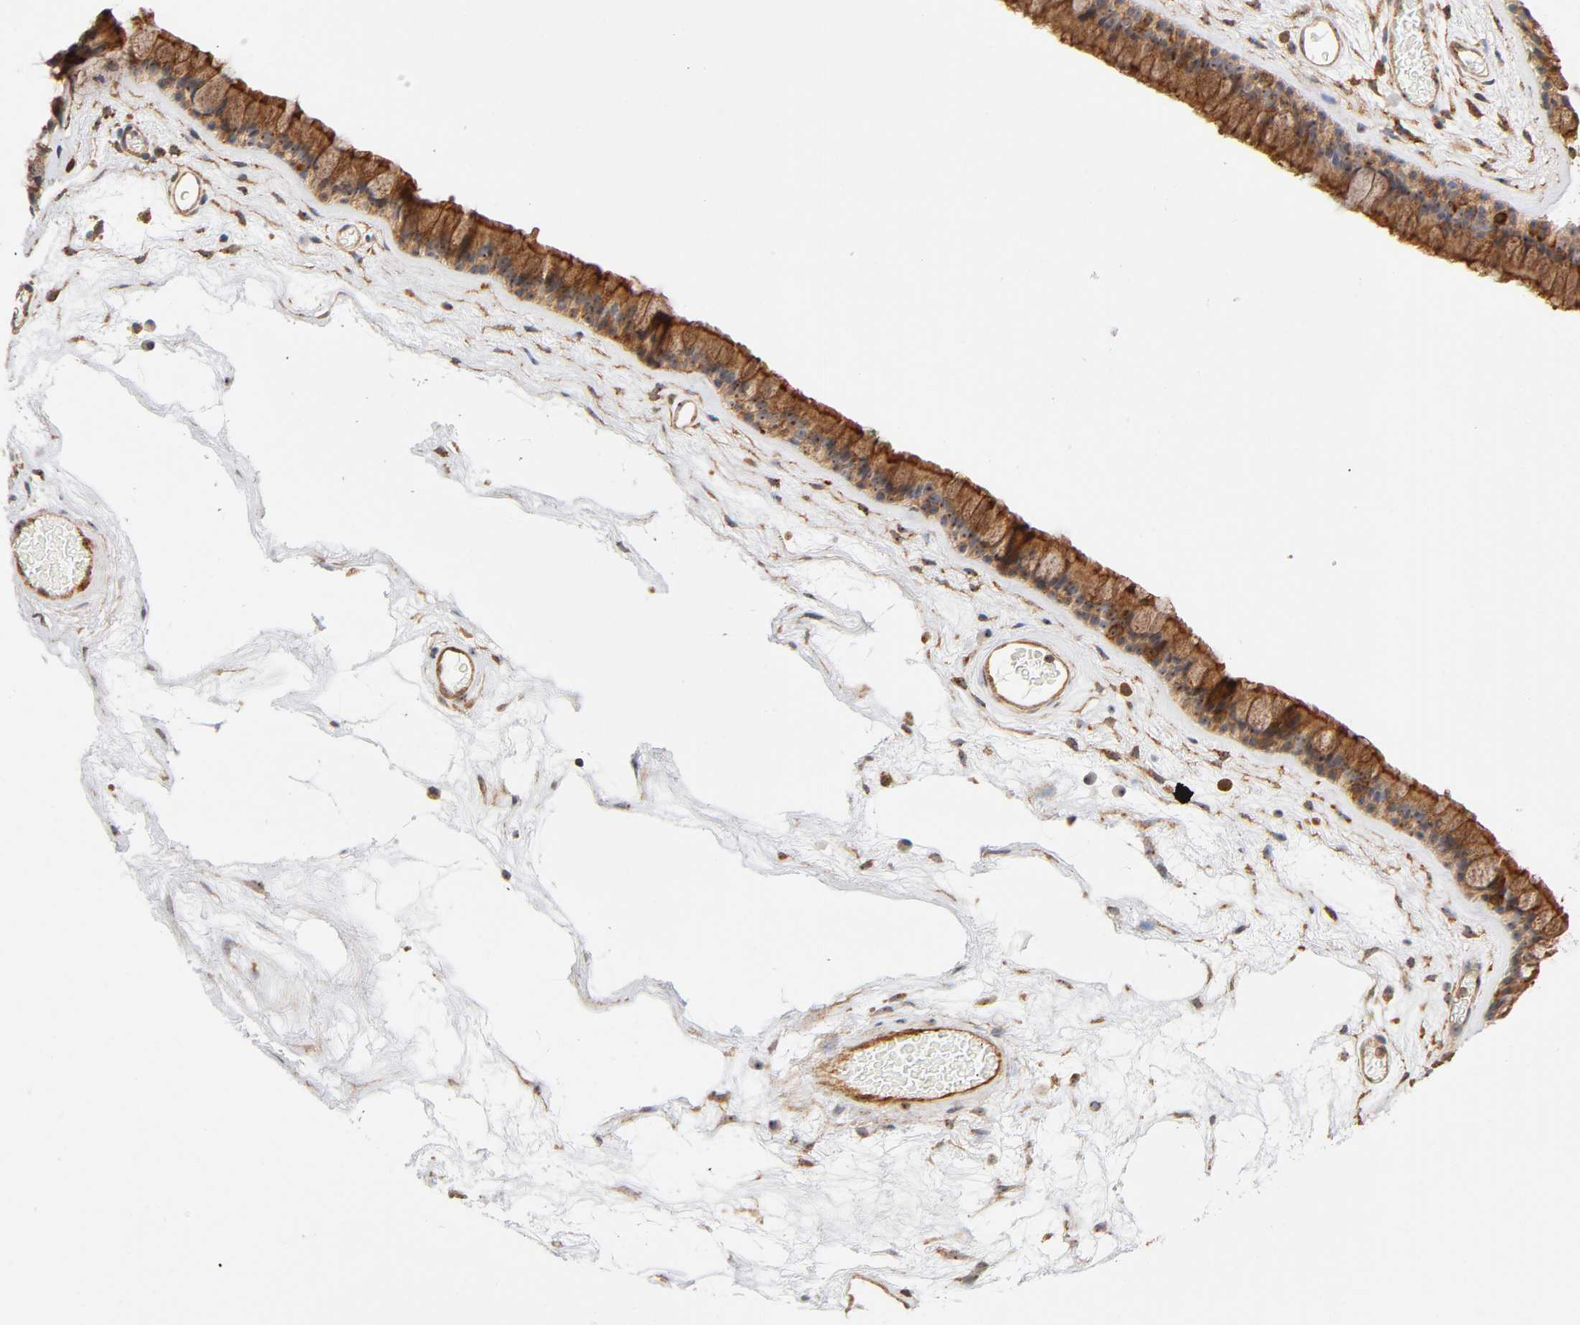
{"staining": {"intensity": "strong", "quantity": ">75%", "location": "cytoplasmic/membranous,nuclear"}, "tissue": "nasopharynx", "cell_type": "Respiratory epithelial cells", "image_type": "normal", "snomed": [{"axis": "morphology", "description": "Normal tissue, NOS"}, {"axis": "morphology", "description": "Inflammation, NOS"}, {"axis": "topography", "description": "Nasopharynx"}], "caption": "Protein staining exhibits strong cytoplasmic/membranous,nuclear expression in about >75% of respiratory epithelial cells in normal nasopharynx.", "gene": "PLD1", "patient": {"sex": "male", "age": 48}}